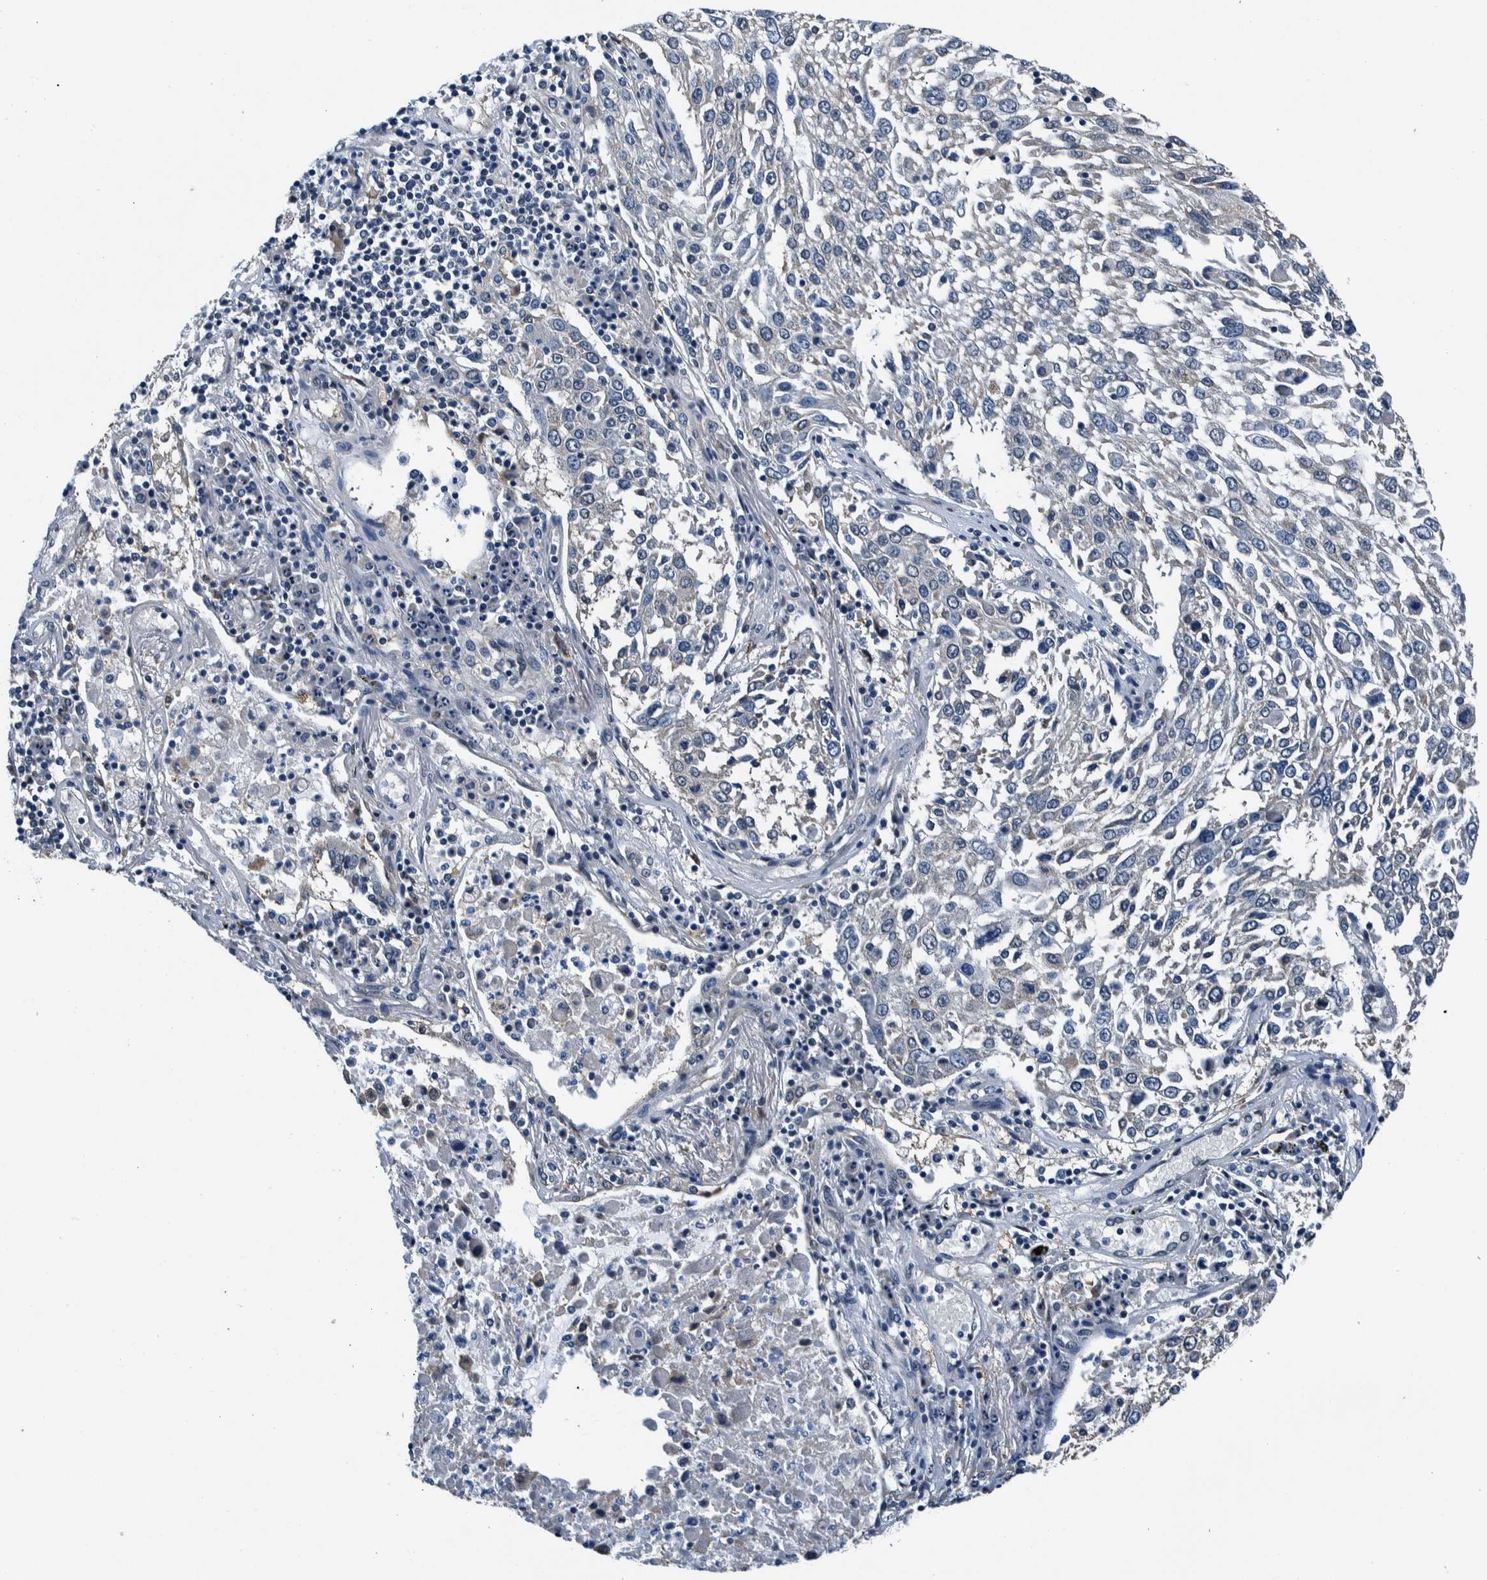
{"staining": {"intensity": "negative", "quantity": "none", "location": "none"}, "tissue": "lung cancer", "cell_type": "Tumor cells", "image_type": "cancer", "snomed": [{"axis": "morphology", "description": "Squamous cell carcinoma, NOS"}, {"axis": "topography", "description": "Lung"}], "caption": "DAB (3,3'-diaminobenzidine) immunohistochemical staining of human lung squamous cell carcinoma displays no significant expression in tumor cells.", "gene": "NIBAN2", "patient": {"sex": "male", "age": 65}}